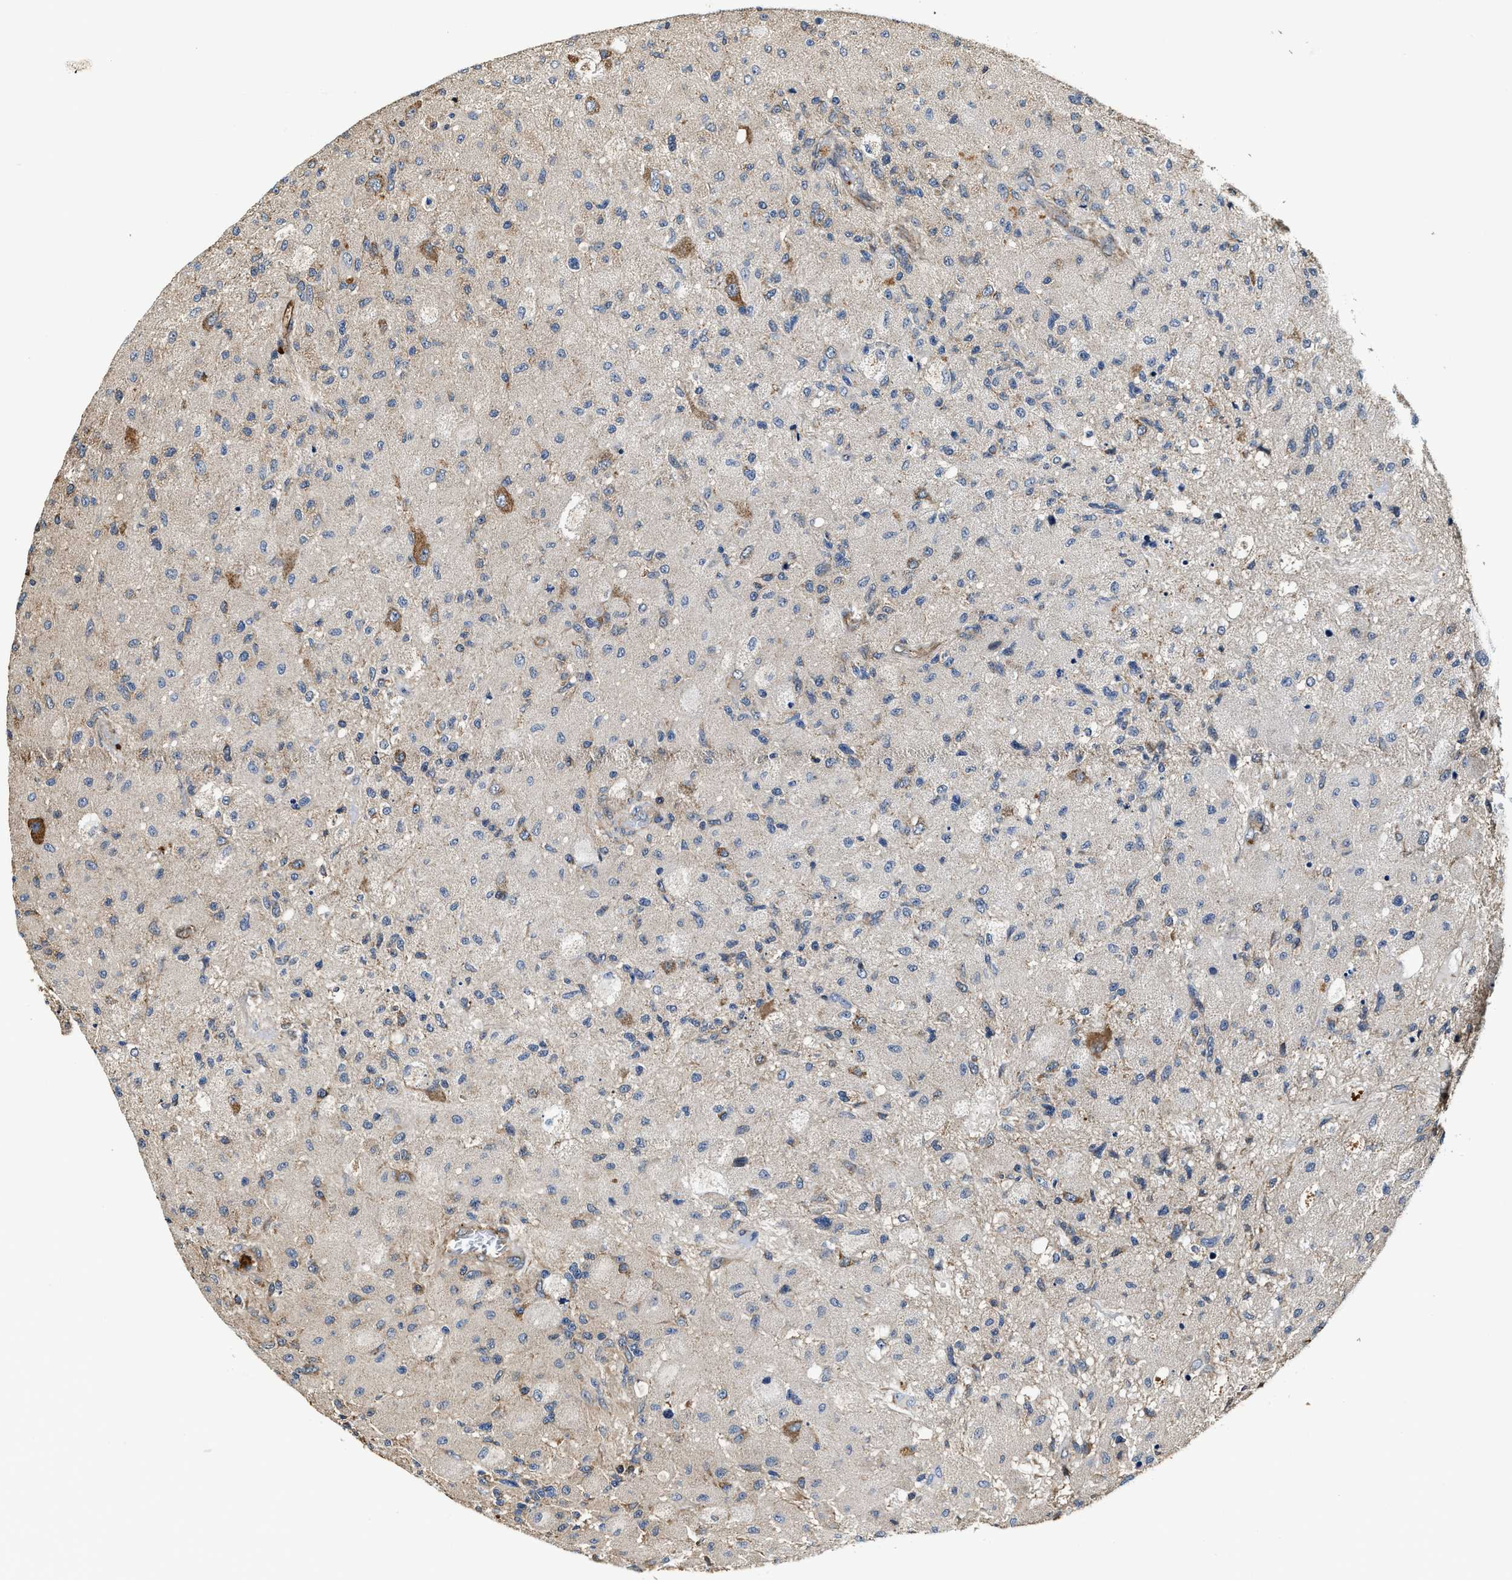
{"staining": {"intensity": "moderate", "quantity": "<25%", "location": "cytoplasmic/membranous"}, "tissue": "glioma", "cell_type": "Tumor cells", "image_type": "cancer", "snomed": [{"axis": "morphology", "description": "Normal tissue, NOS"}, {"axis": "morphology", "description": "Glioma, malignant, High grade"}, {"axis": "topography", "description": "Cerebral cortex"}], "caption": "This is a micrograph of immunohistochemistry (IHC) staining of malignant glioma (high-grade), which shows moderate positivity in the cytoplasmic/membranous of tumor cells.", "gene": "GFRA3", "patient": {"sex": "male", "age": 77}}